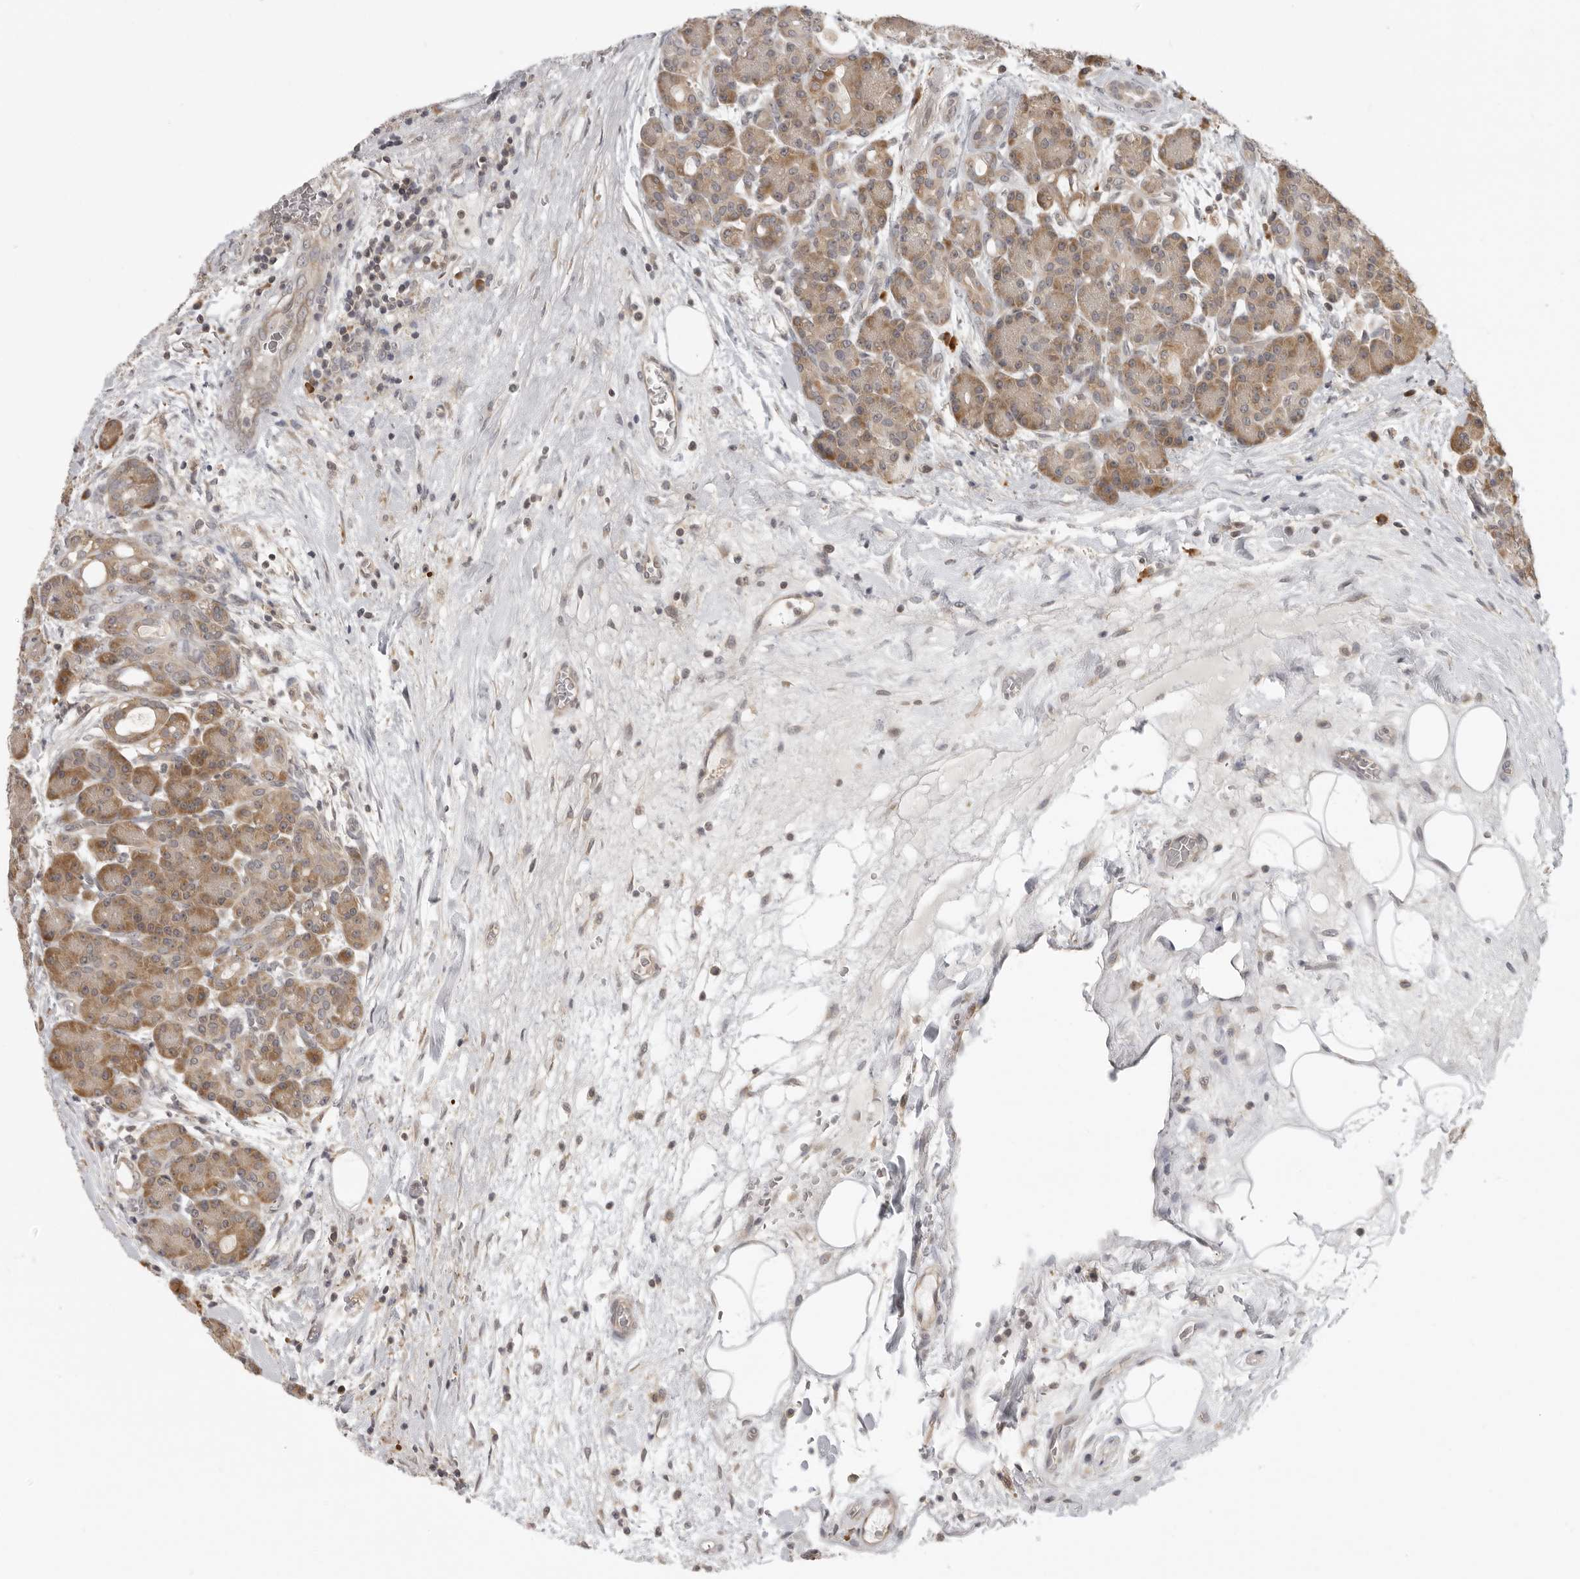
{"staining": {"intensity": "moderate", "quantity": ">75%", "location": "cytoplasmic/membranous"}, "tissue": "pancreas", "cell_type": "Exocrine glandular cells", "image_type": "normal", "snomed": [{"axis": "morphology", "description": "Normal tissue, NOS"}, {"axis": "topography", "description": "Pancreas"}], "caption": "Protein staining shows moderate cytoplasmic/membranous positivity in about >75% of exocrine glandular cells in benign pancreas.", "gene": "PRRC2A", "patient": {"sex": "male", "age": 63}}